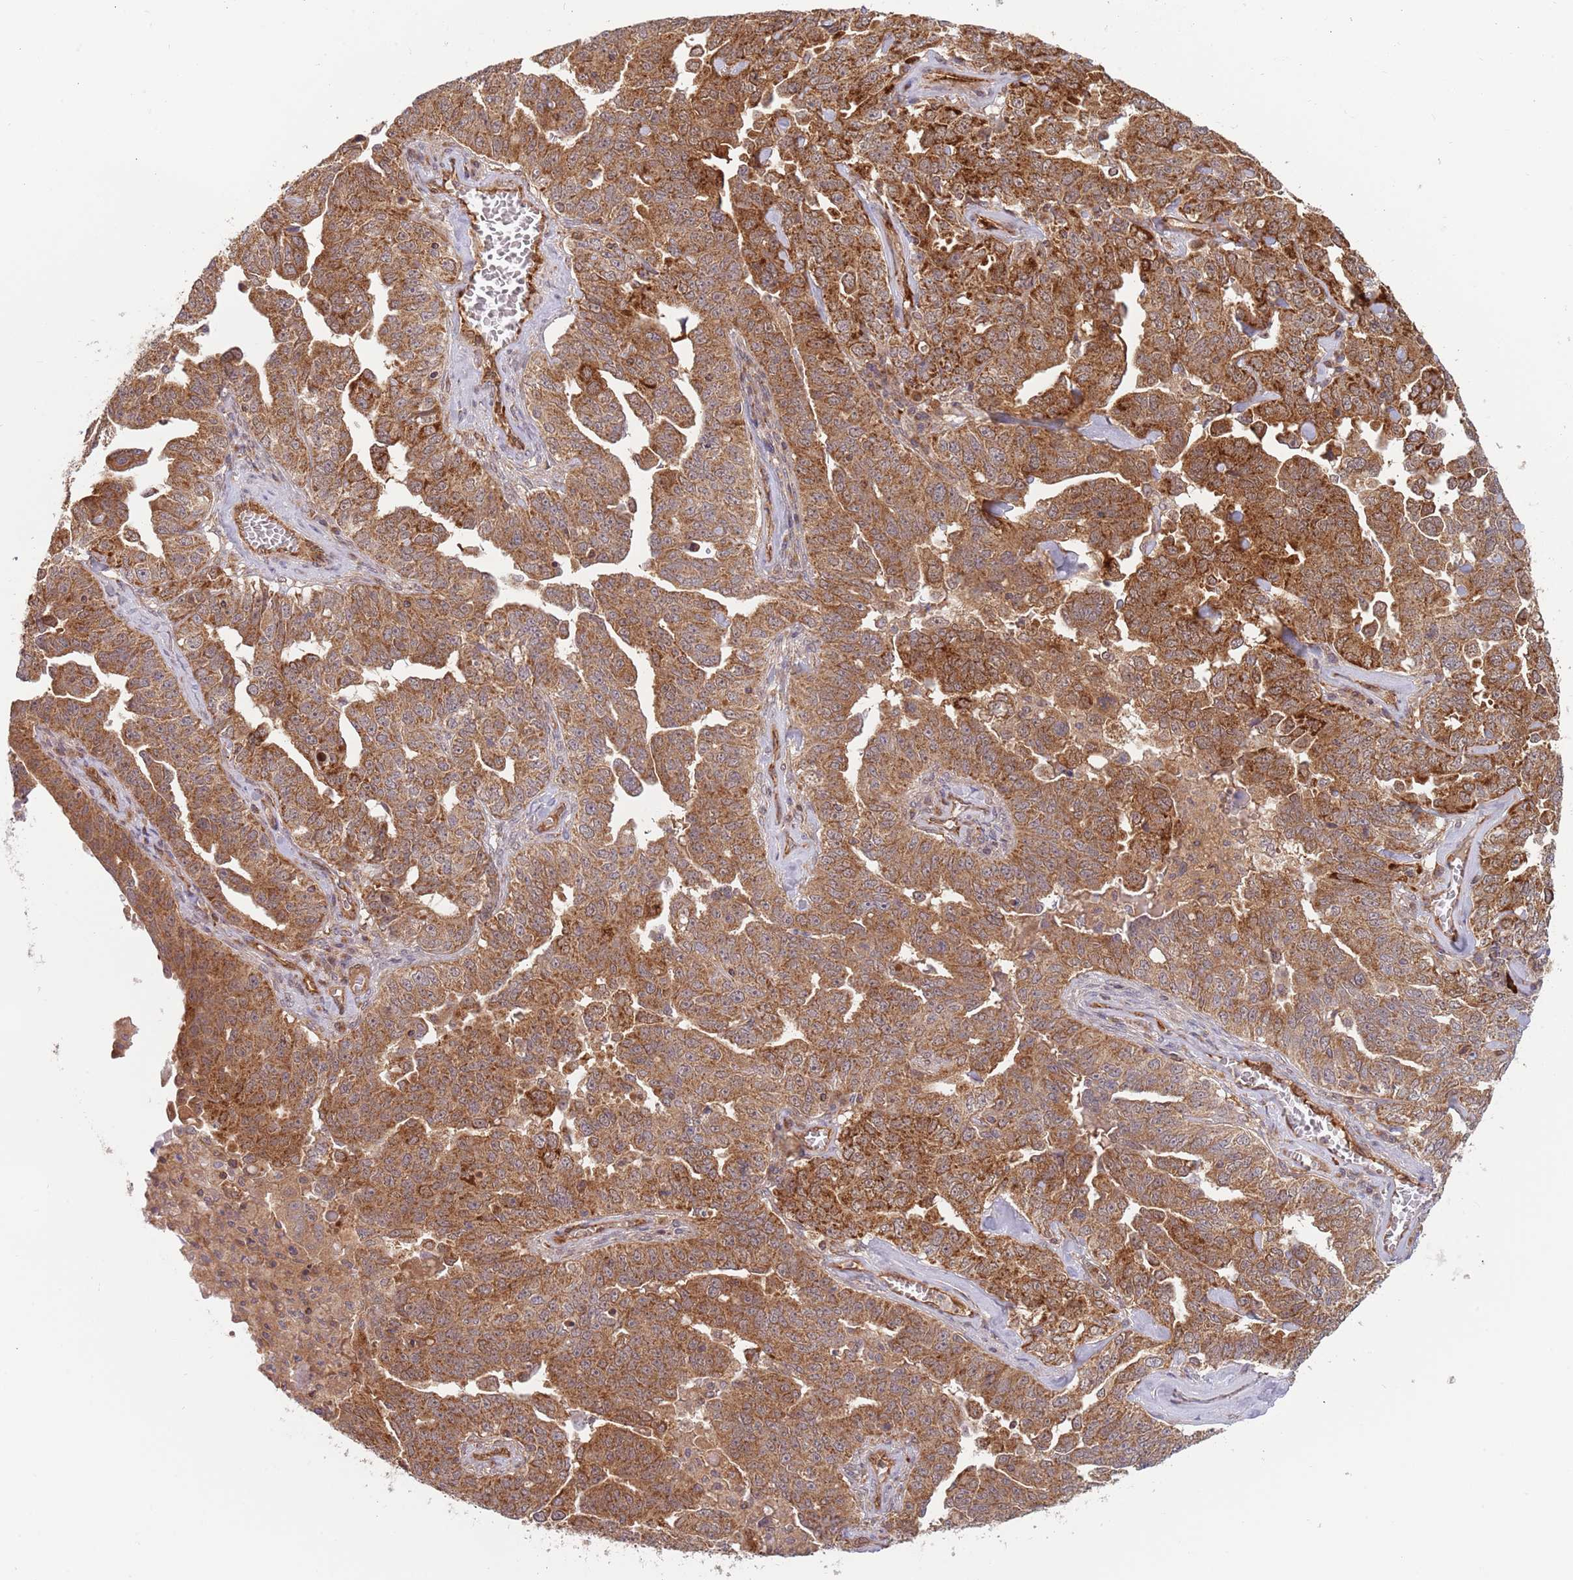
{"staining": {"intensity": "strong", "quantity": ">75%", "location": "cytoplasmic/membranous"}, "tissue": "ovarian cancer", "cell_type": "Tumor cells", "image_type": "cancer", "snomed": [{"axis": "morphology", "description": "Carcinoma, endometroid"}, {"axis": "topography", "description": "Ovary"}], "caption": "Protein staining of endometroid carcinoma (ovarian) tissue reveals strong cytoplasmic/membranous positivity in approximately >75% of tumor cells.", "gene": "GUK1", "patient": {"sex": "female", "age": 62}}